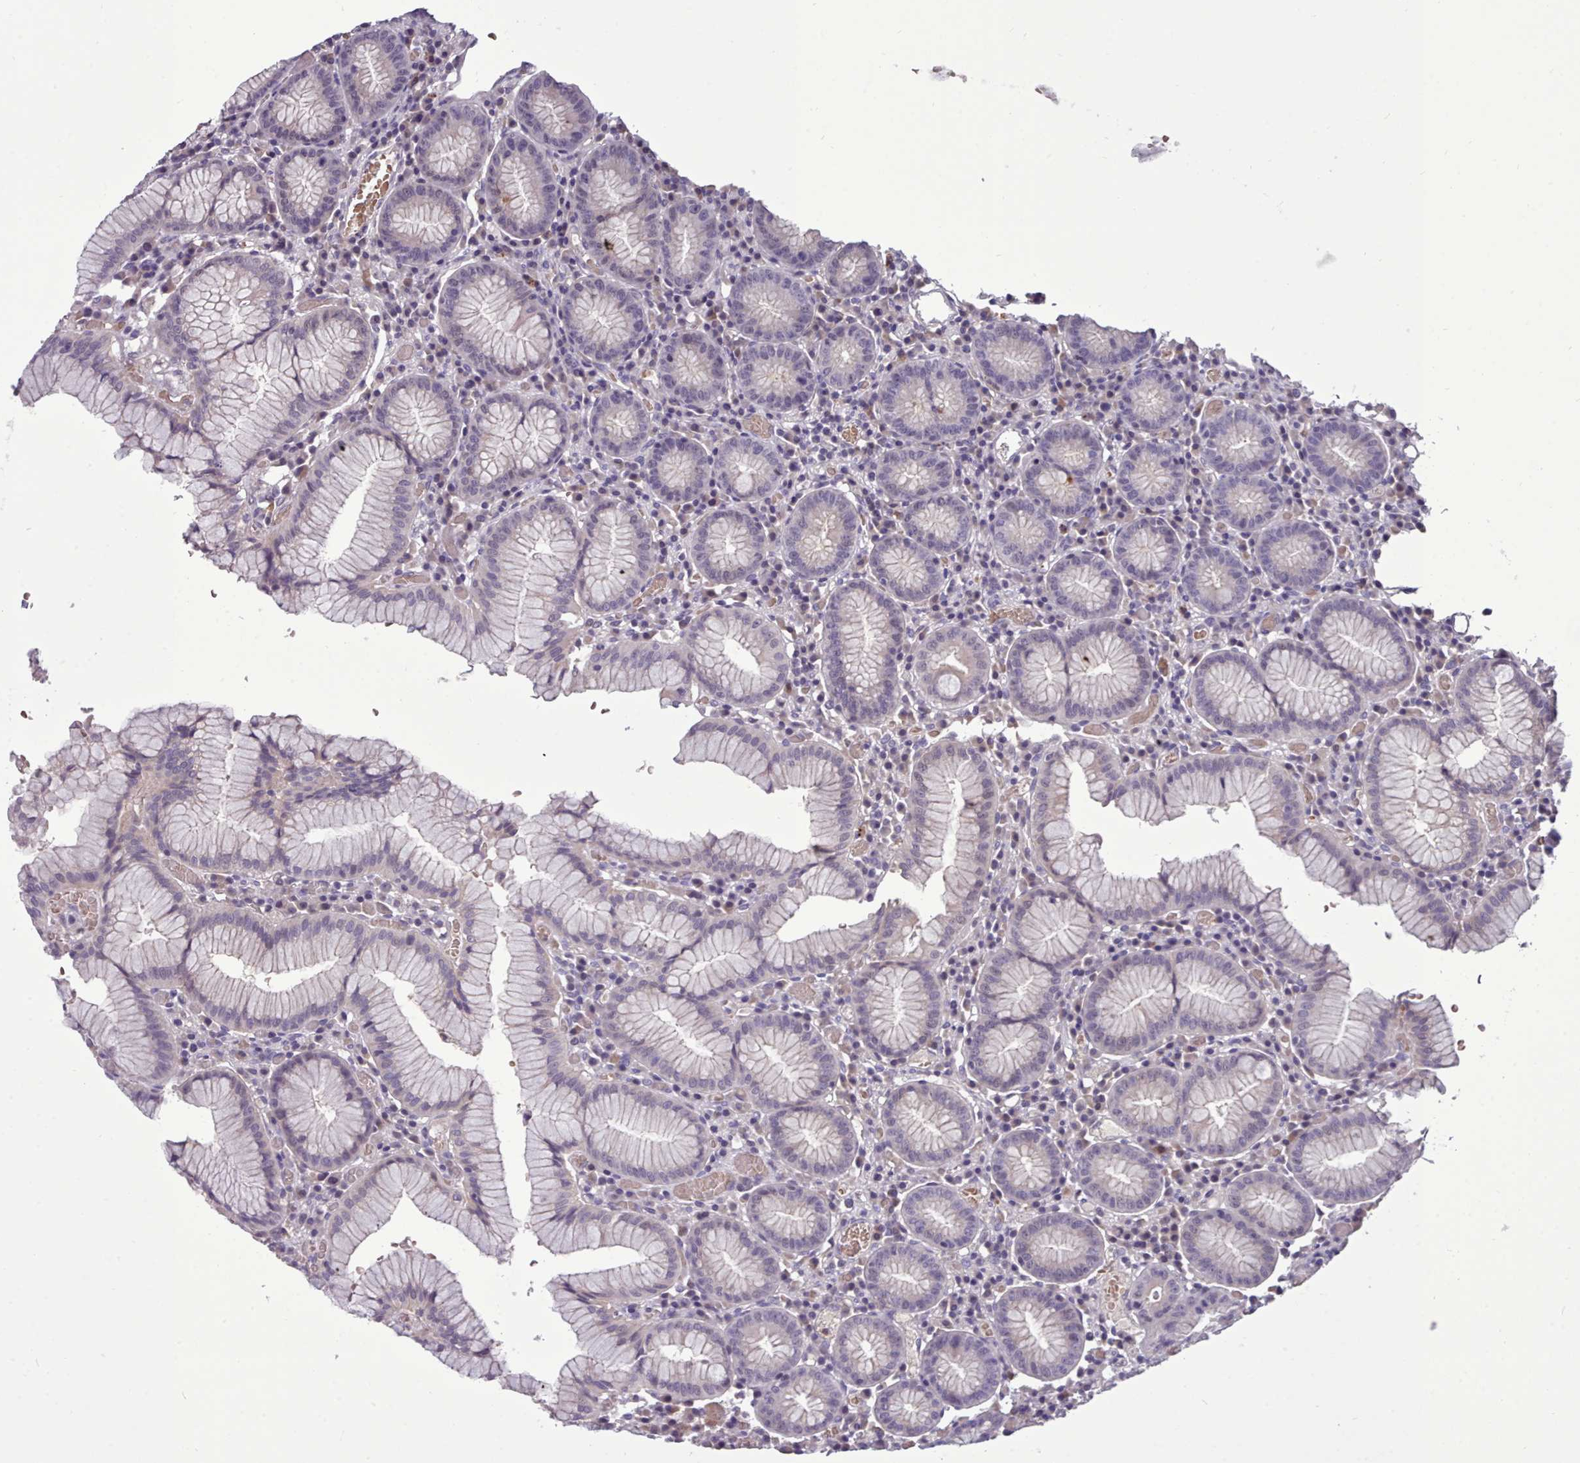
{"staining": {"intensity": "moderate", "quantity": "<25%", "location": "nuclear"}, "tissue": "stomach", "cell_type": "Glandular cells", "image_type": "normal", "snomed": [{"axis": "morphology", "description": "Normal tissue, NOS"}, {"axis": "topography", "description": "Stomach"}], "caption": "An immunohistochemistry (IHC) histopathology image of benign tissue is shown. Protein staining in brown shows moderate nuclear positivity in stomach within glandular cells.", "gene": "KCTD16", "patient": {"sex": "male", "age": 55}}